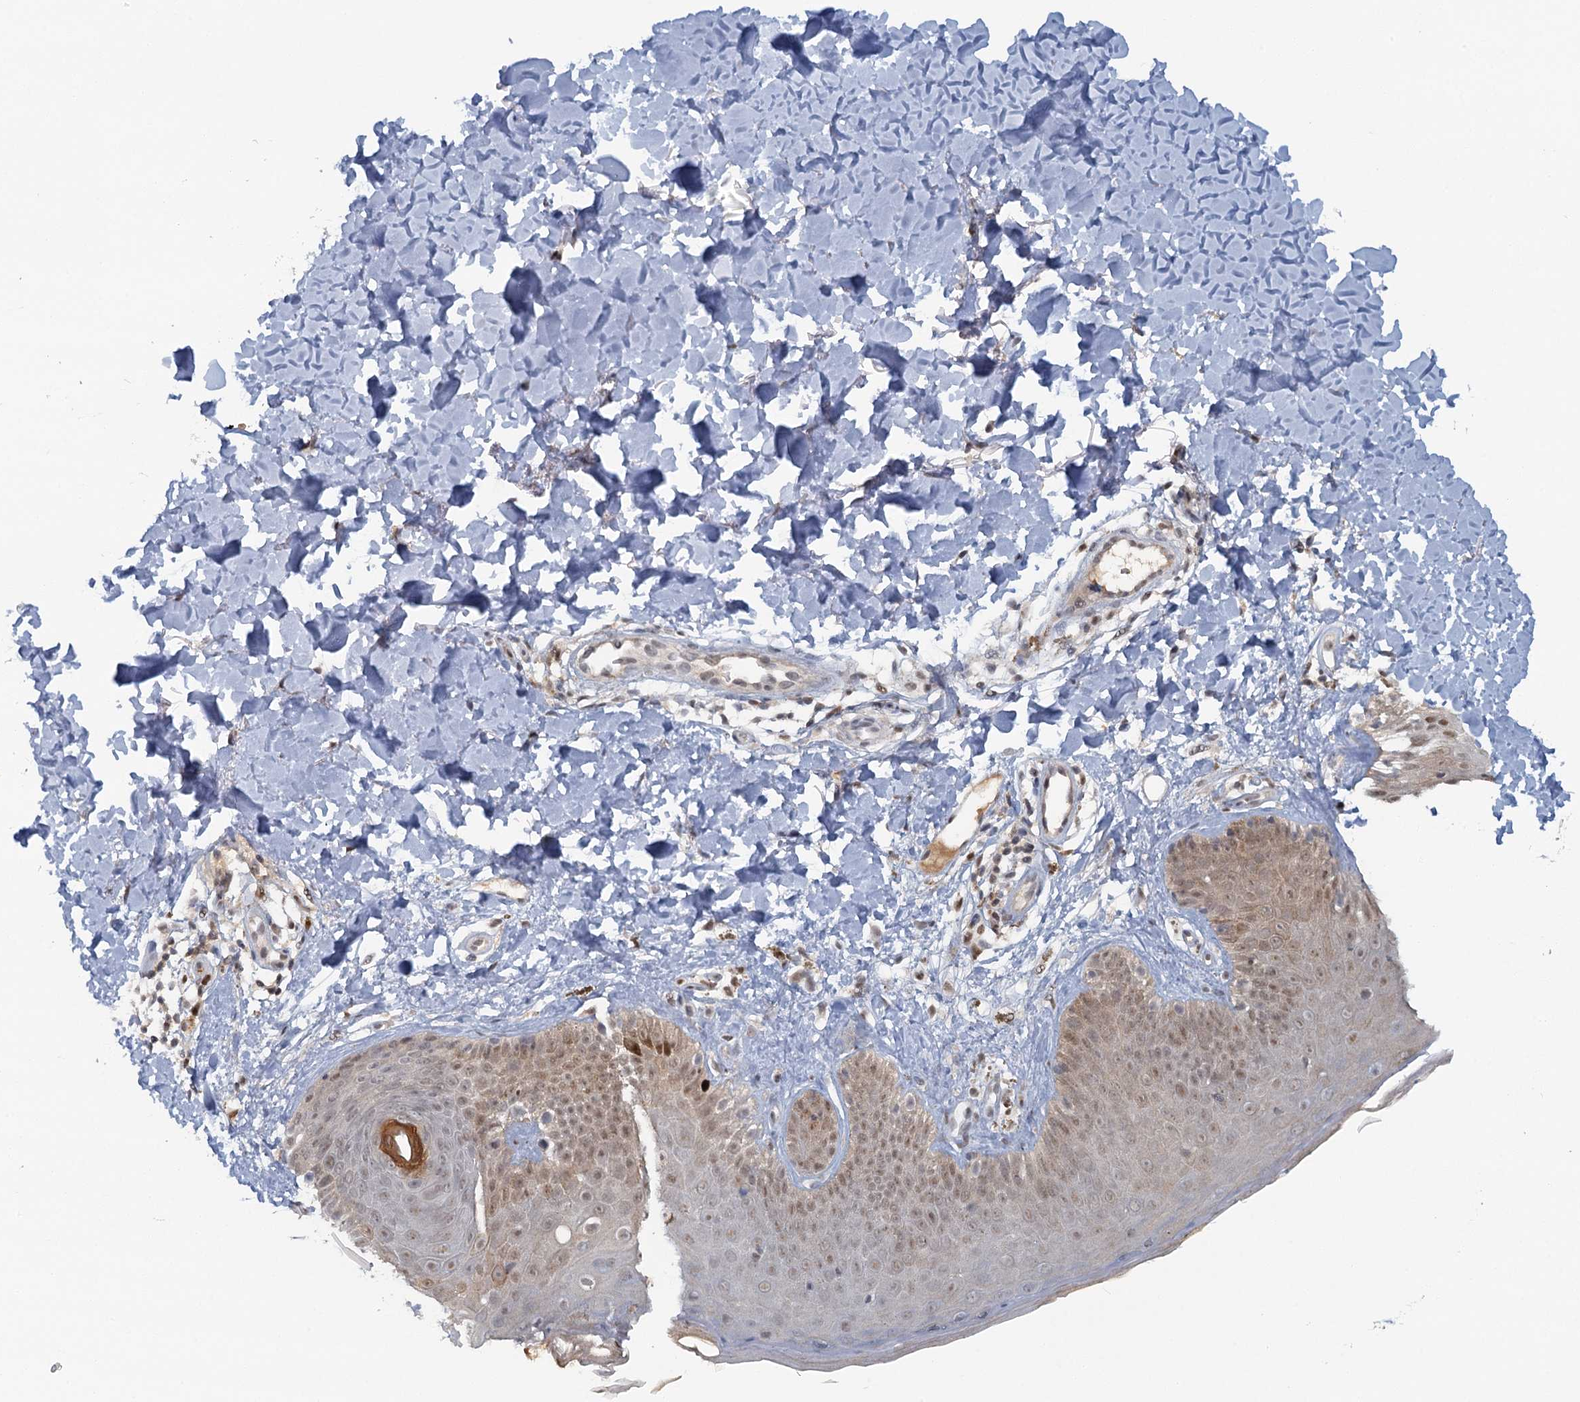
{"staining": {"intensity": "weak", "quantity": "25%-75%", "location": "cytoplasmic/membranous"}, "tissue": "skin", "cell_type": "Fibroblasts", "image_type": "normal", "snomed": [{"axis": "morphology", "description": "Normal tissue, NOS"}, {"axis": "topography", "description": "Skin"}], "caption": "Weak cytoplasmic/membranous positivity for a protein is appreciated in about 25%-75% of fibroblasts of normal skin using immunohistochemistry (IHC).", "gene": "GPATCH11", "patient": {"sex": "male", "age": 52}}